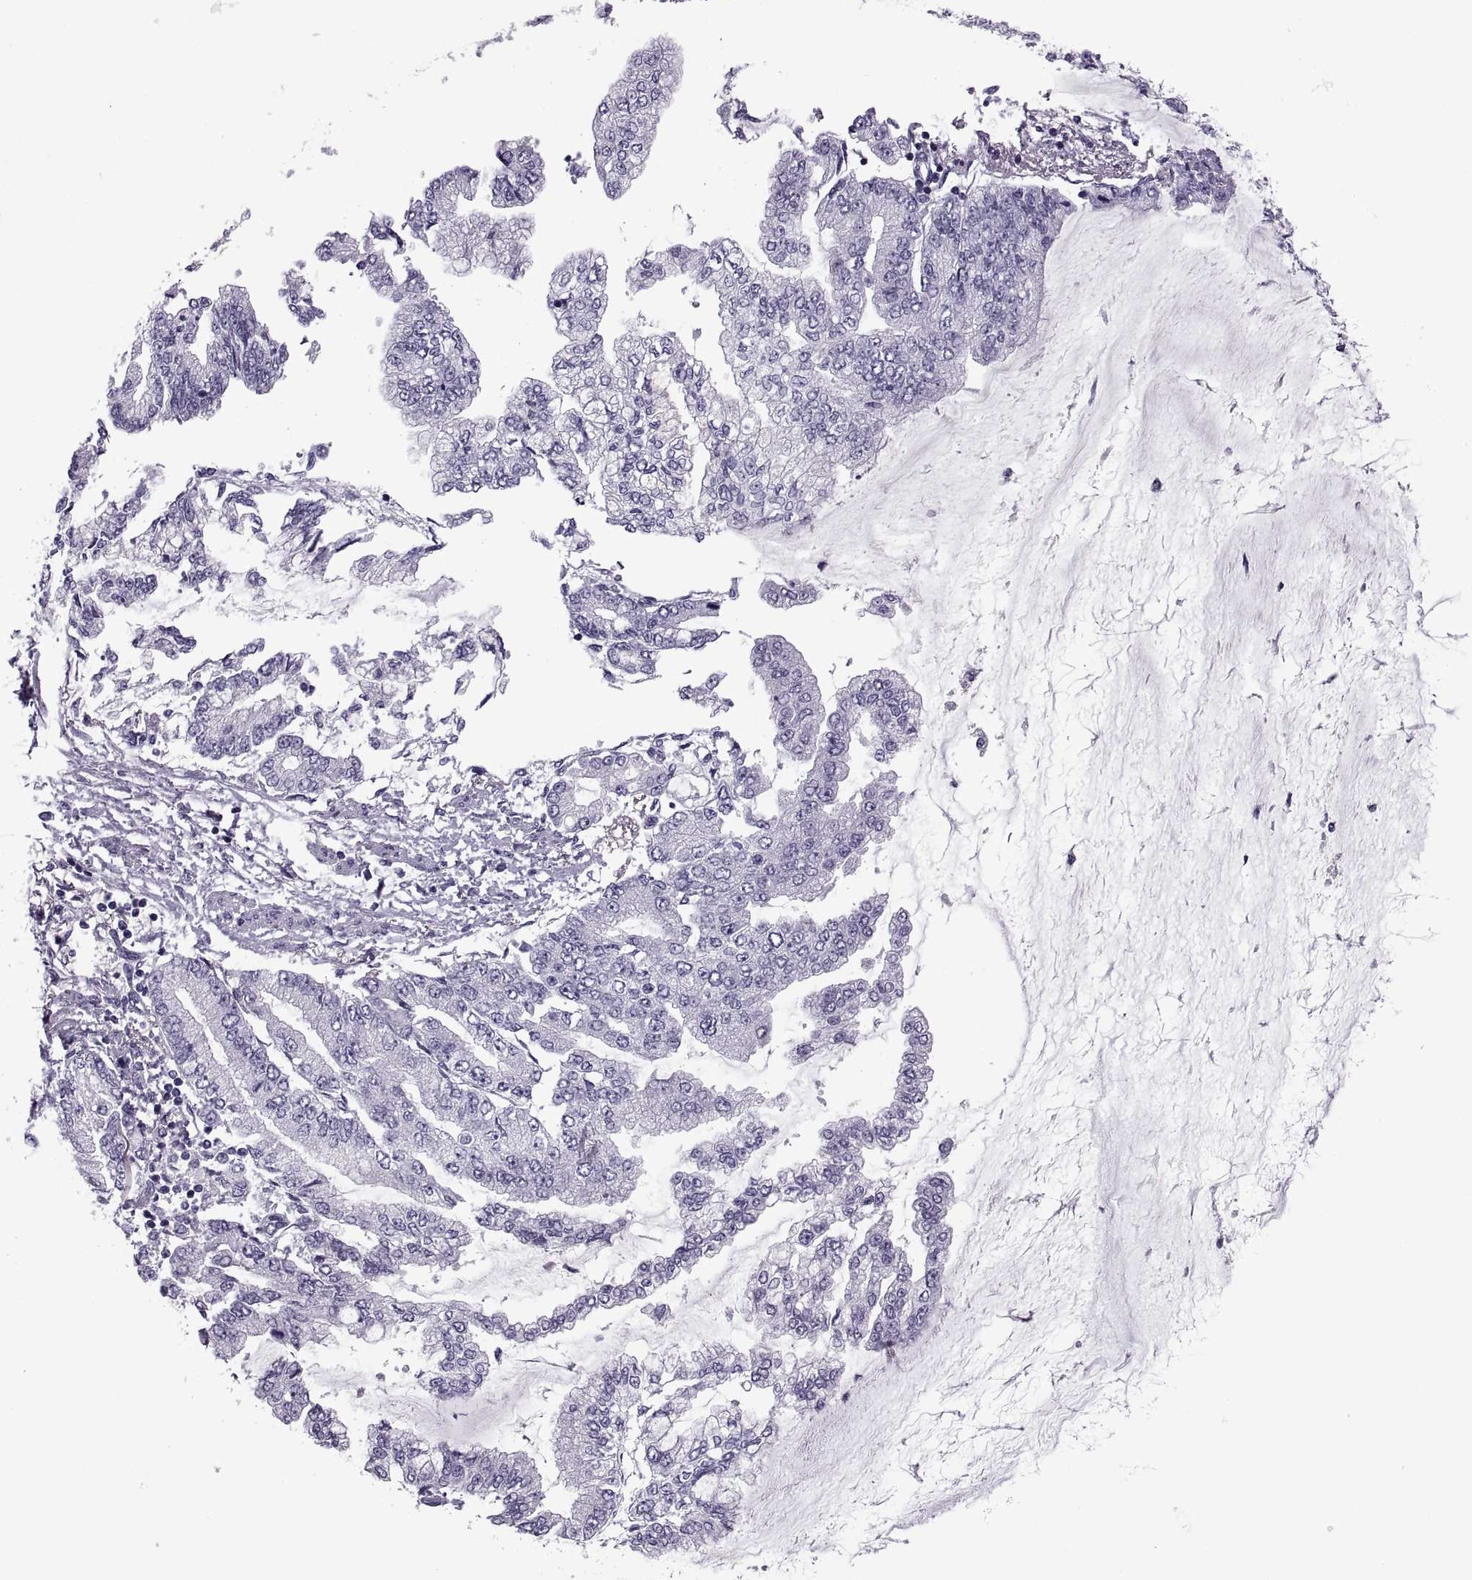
{"staining": {"intensity": "negative", "quantity": "none", "location": "none"}, "tissue": "stomach cancer", "cell_type": "Tumor cells", "image_type": "cancer", "snomed": [{"axis": "morphology", "description": "Adenocarcinoma, NOS"}, {"axis": "topography", "description": "Stomach, upper"}], "caption": "Tumor cells show no significant protein expression in adenocarcinoma (stomach).", "gene": "SYNGR4", "patient": {"sex": "female", "age": 74}}